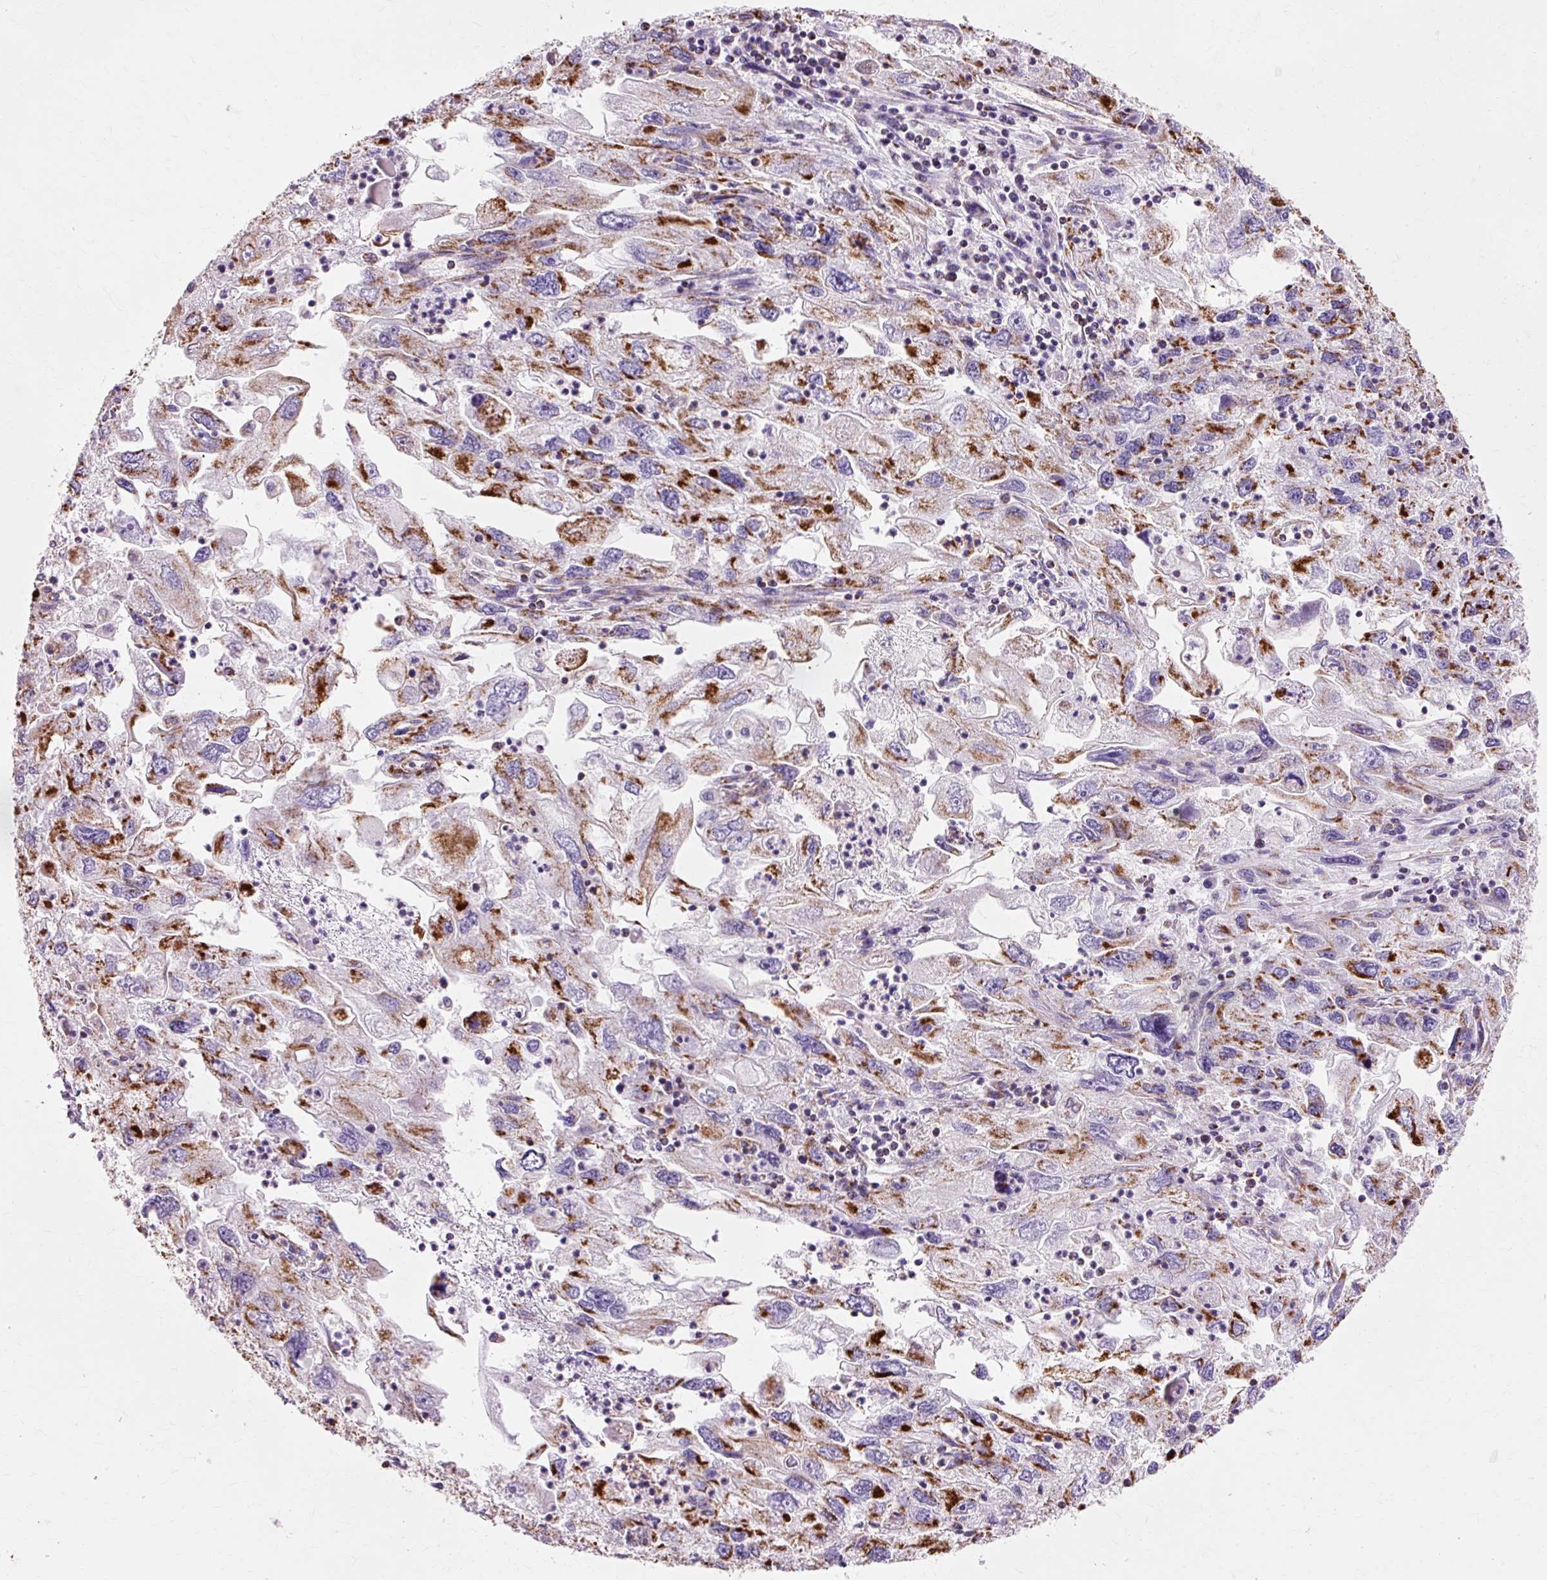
{"staining": {"intensity": "strong", "quantity": "25%-75%", "location": "cytoplasmic/membranous"}, "tissue": "endometrial cancer", "cell_type": "Tumor cells", "image_type": "cancer", "snomed": [{"axis": "morphology", "description": "Adenocarcinoma, NOS"}, {"axis": "topography", "description": "Endometrium"}], "caption": "A photomicrograph of human endometrial adenocarcinoma stained for a protein demonstrates strong cytoplasmic/membranous brown staining in tumor cells.", "gene": "ATP5PO", "patient": {"sex": "female", "age": 49}}